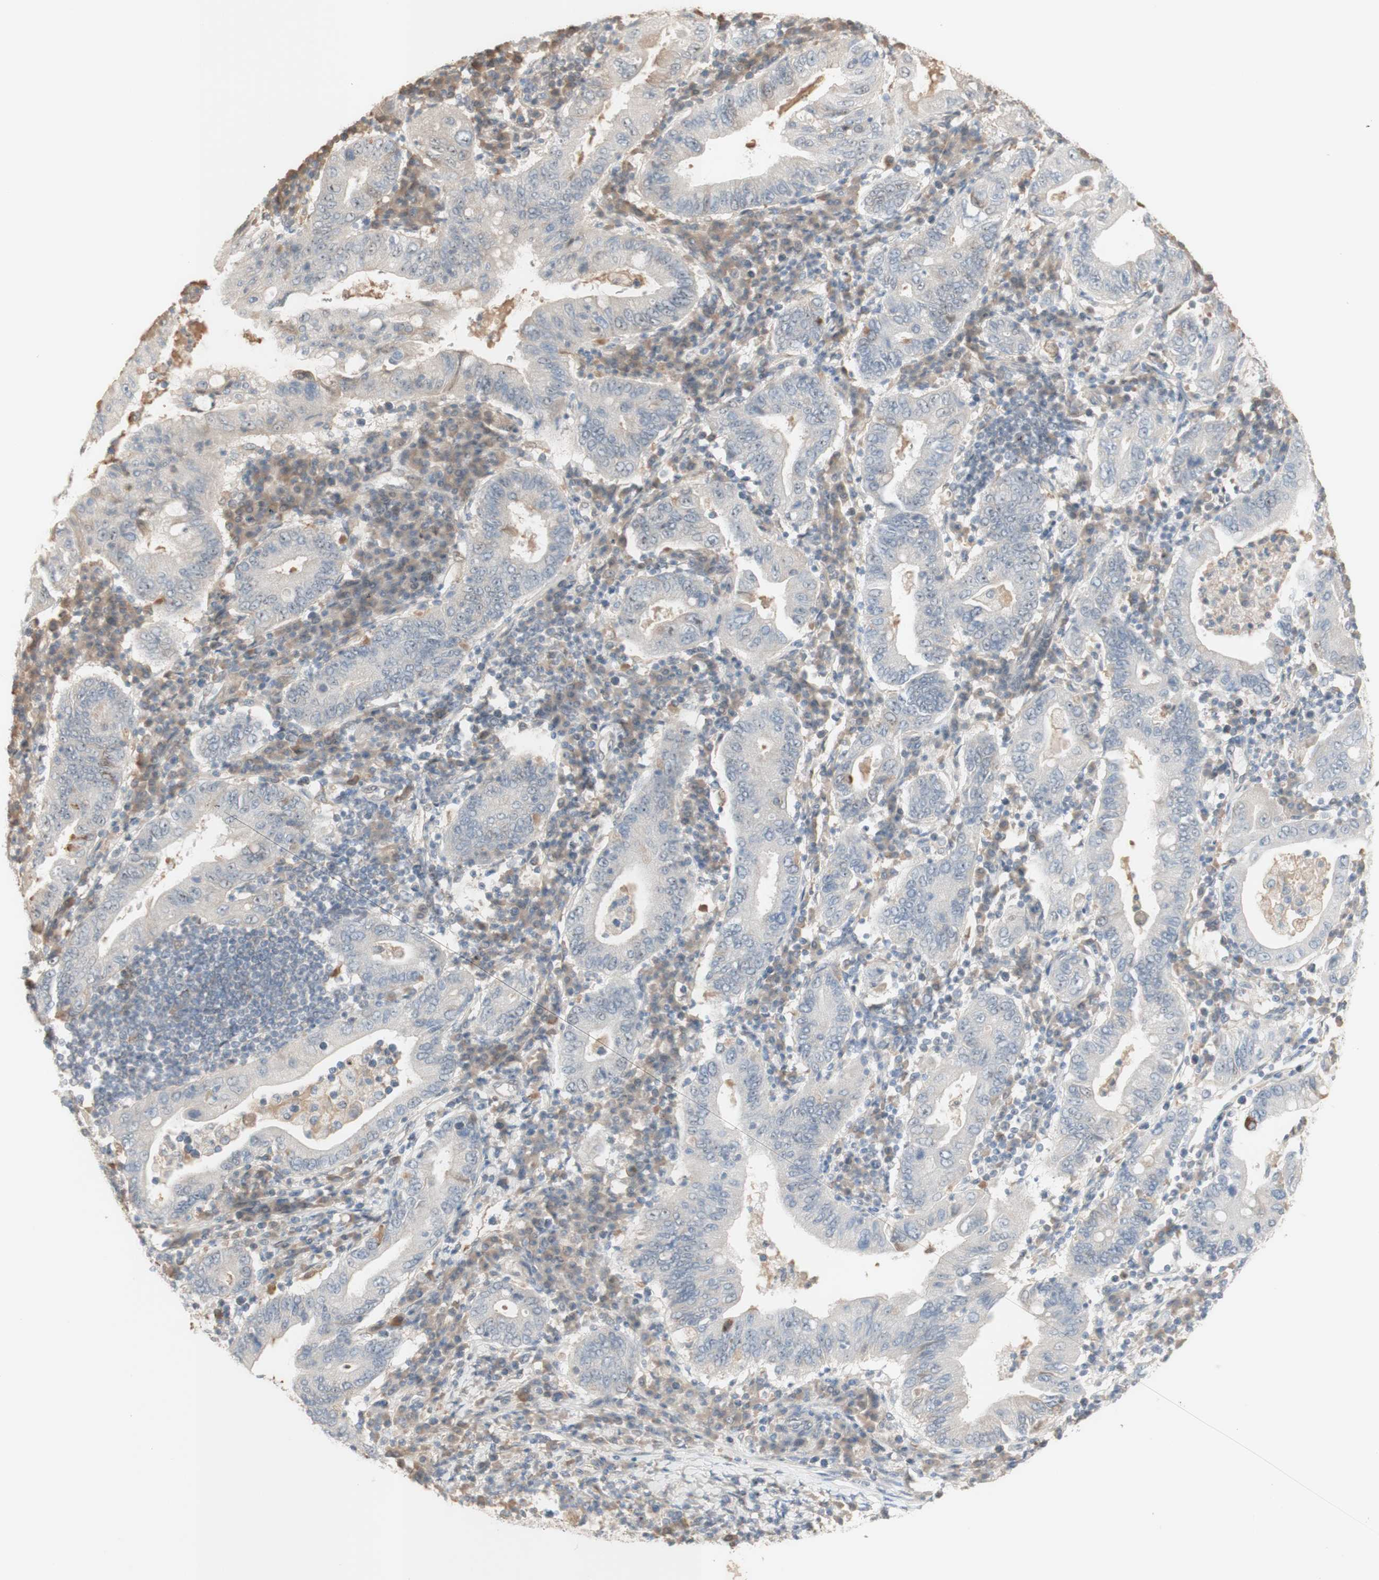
{"staining": {"intensity": "negative", "quantity": "none", "location": "none"}, "tissue": "stomach cancer", "cell_type": "Tumor cells", "image_type": "cancer", "snomed": [{"axis": "morphology", "description": "Normal tissue, NOS"}, {"axis": "morphology", "description": "Adenocarcinoma, NOS"}, {"axis": "topography", "description": "Esophagus"}, {"axis": "topography", "description": "Stomach, upper"}, {"axis": "topography", "description": "Peripheral nerve tissue"}], "caption": "Tumor cells show no significant protein expression in stomach cancer.", "gene": "PLCD4", "patient": {"sex": "male", "age": 62}}